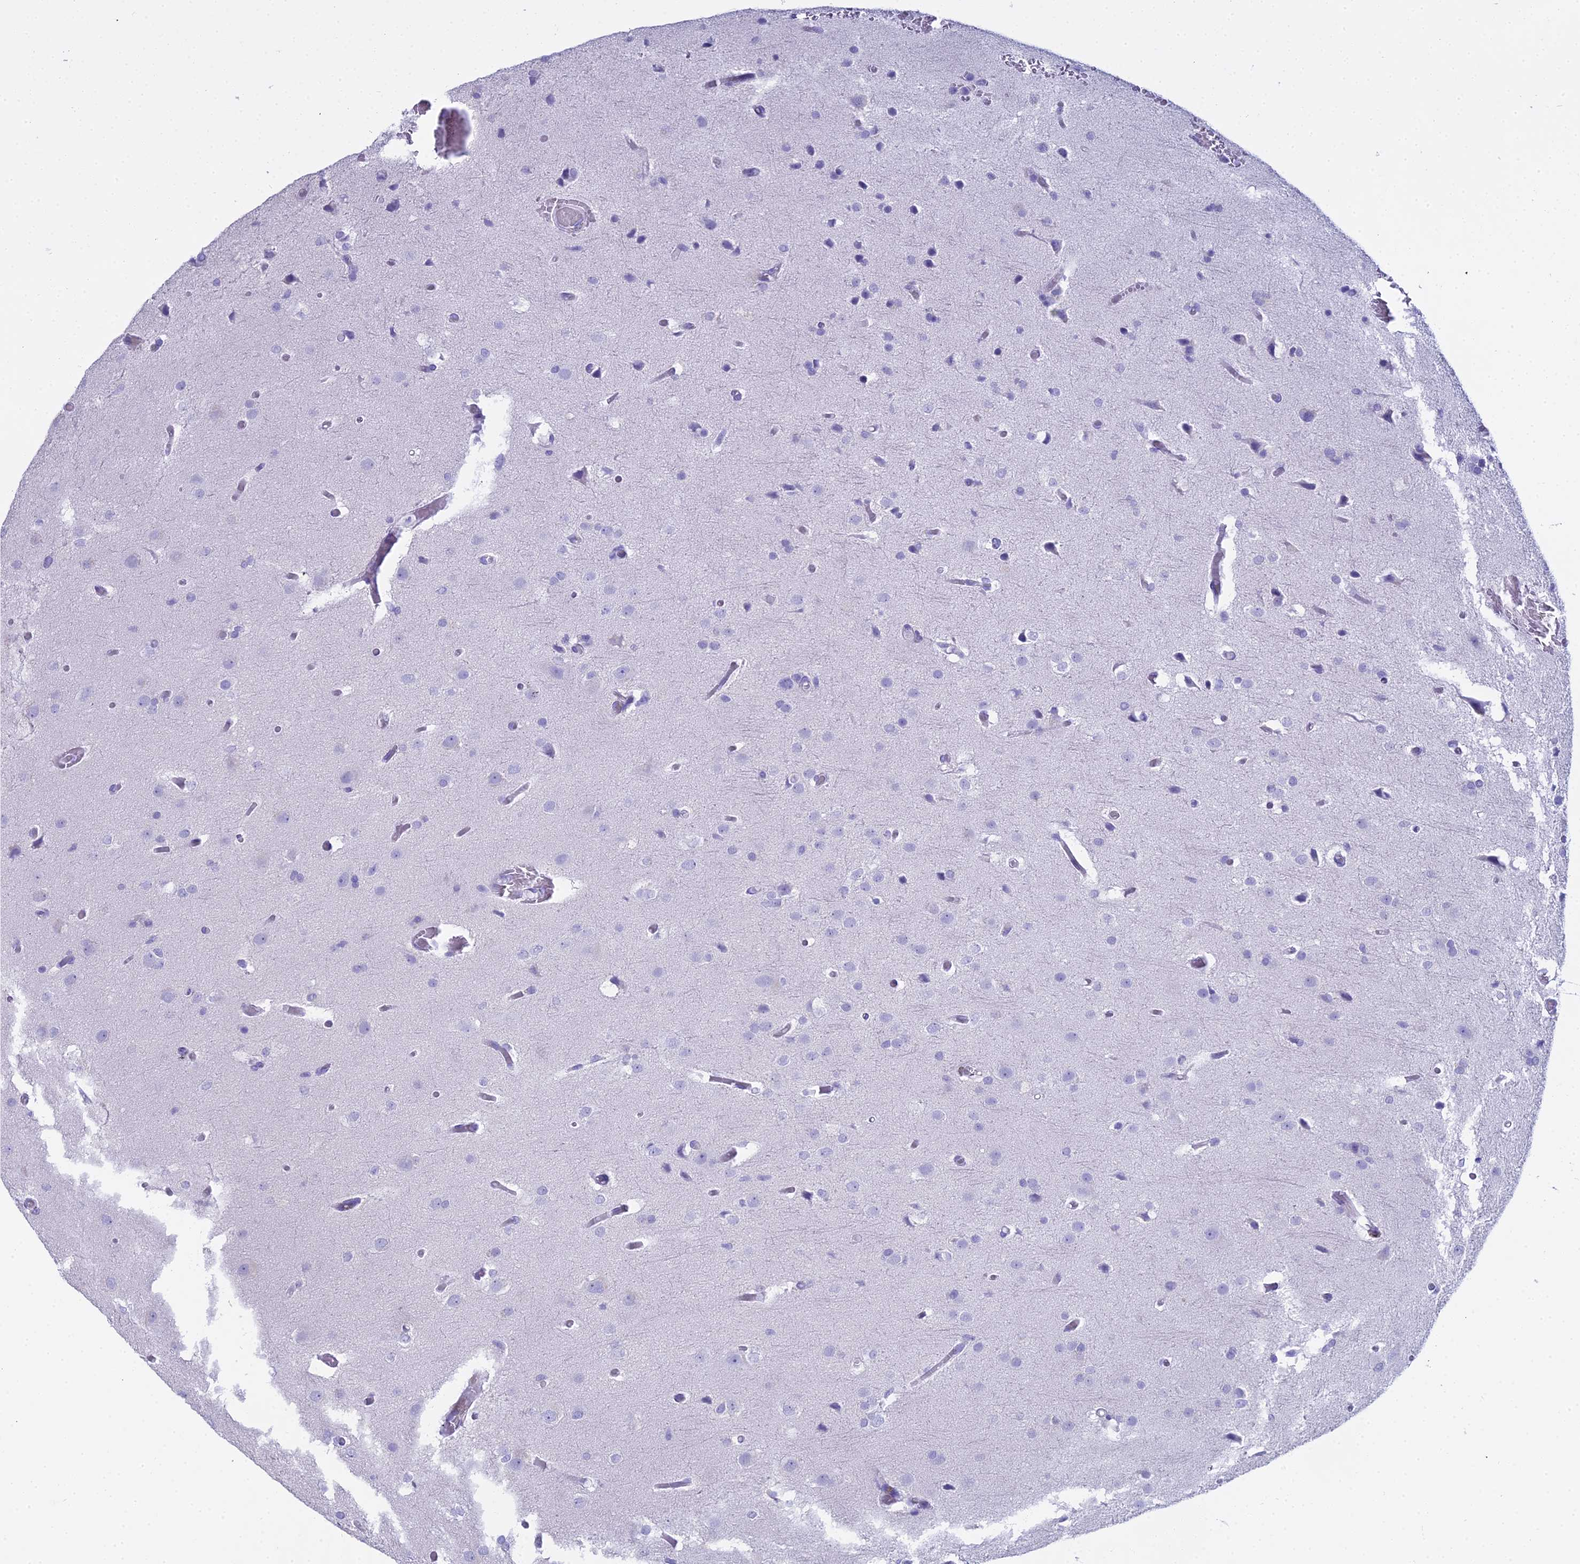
{"staining": {"intensity": "negative", "quantity": "none", "location": "none"}, "tissue": "glioma", "cell_type": "Tumor cells", "image_type": "cancer", "snomed": [{"axis": "morphology", "description": "Glioma, malignant, High grade"}, {"axis": "topography", "description": "Brain"}], "caption": "An immunohistochemistry histopathology image of glioma is shown. There is no staining in tumor cells of glioma.", "gene": "CGB2", "patient": {"sex": "female", "age": 50}}